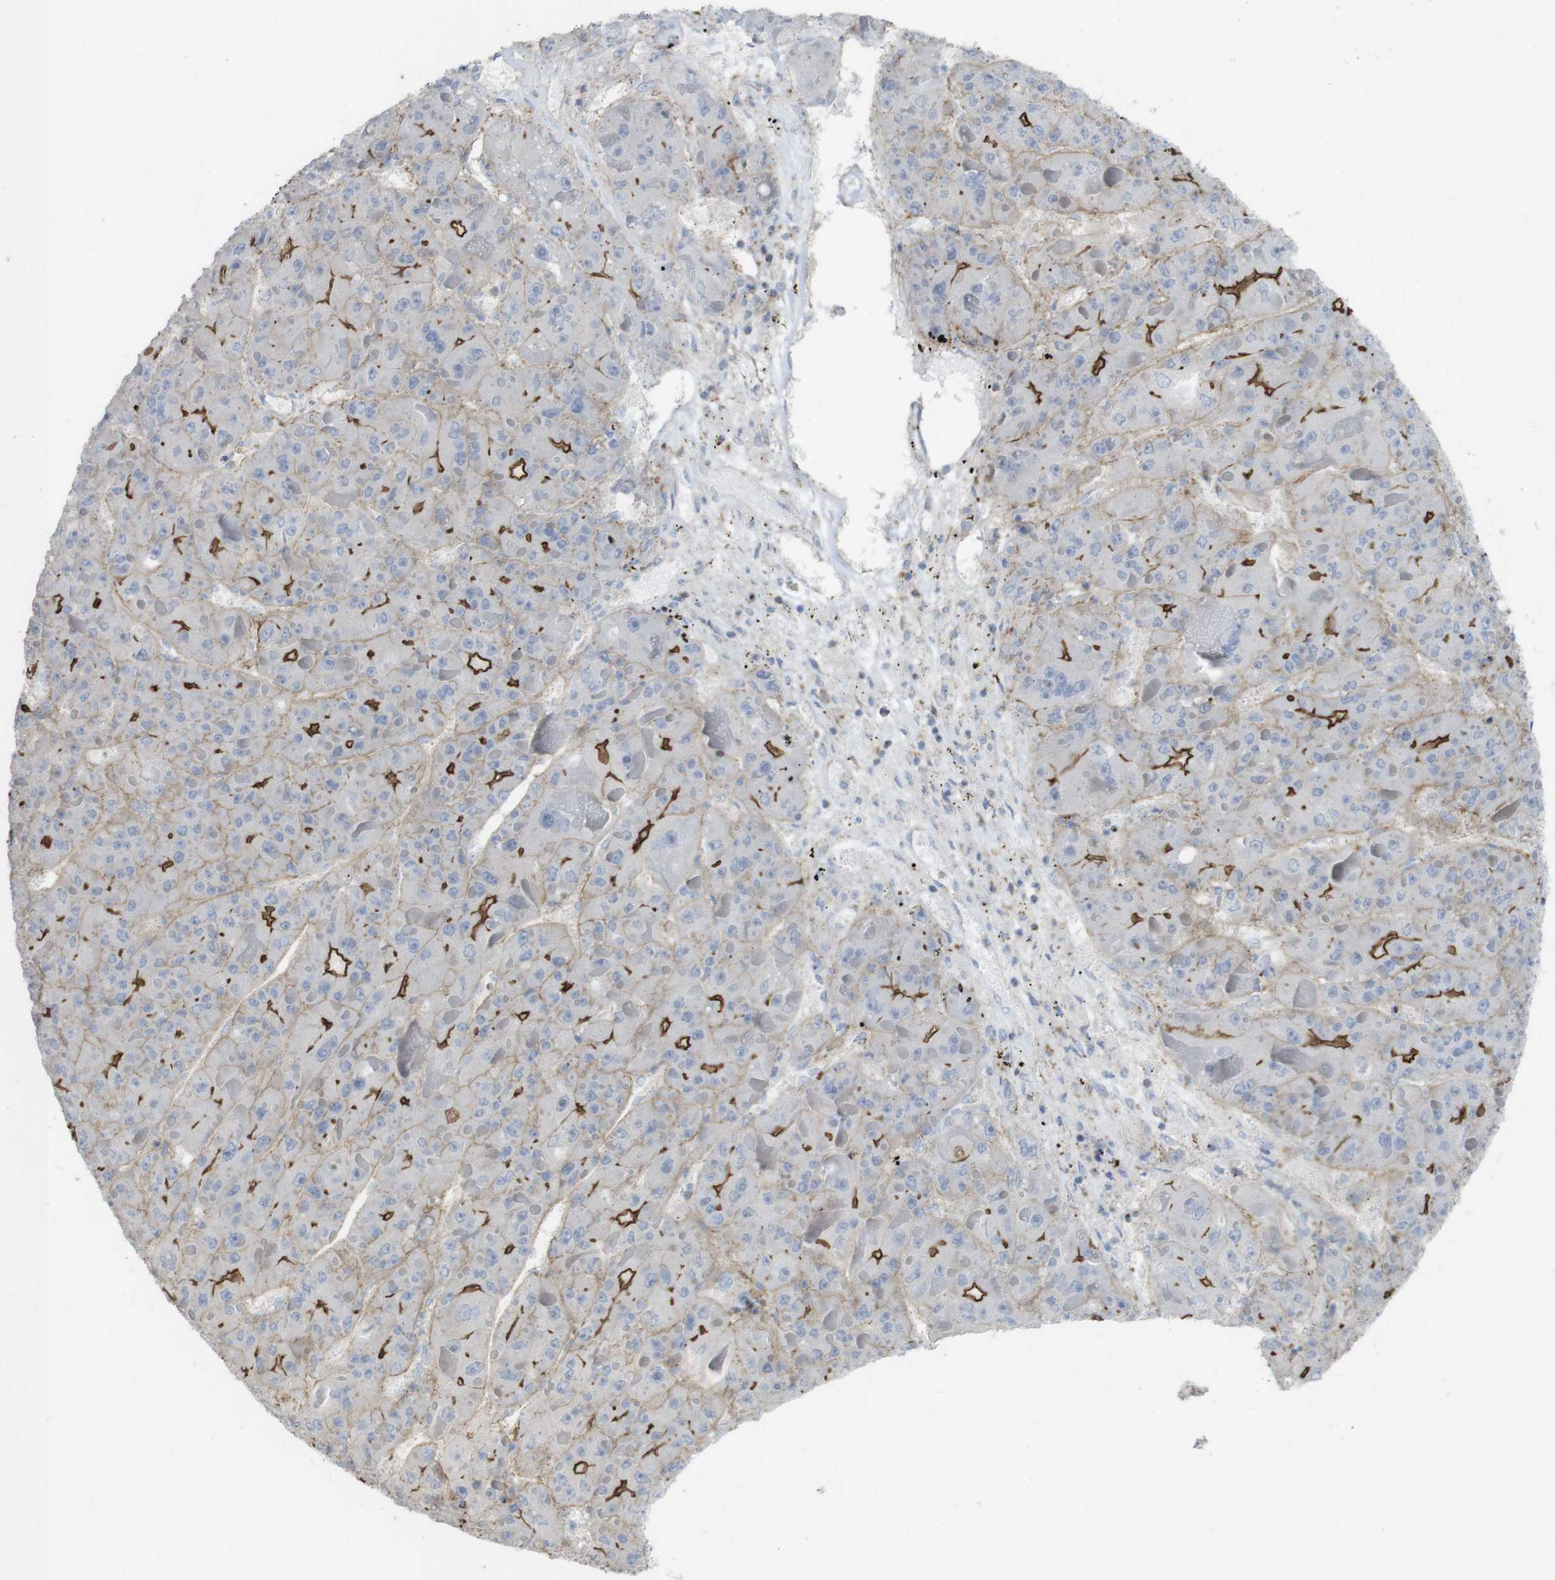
{"staining": {"intensity": "strong", "quantity": "<25%", "location": "cytoplasmic/membranous"}, "tissue": "liver cancer", "cell_type": "Tumor cells", "image_type": "cancer", "snomed": [{"axis": "morphology", "description": "Carcinoma, Hepatocellular, NOS"}, {"axis": "topography", "description": "Liver"}], "caption": "Tumor cells demonstrate medium levels of strong cytoplasmic/membranous expression in approximately <25% of cells in human liver cancer (hepatocellular carcinoma).", "gene": "PREX2", "patient": {"sex": "female", "age": 73}}